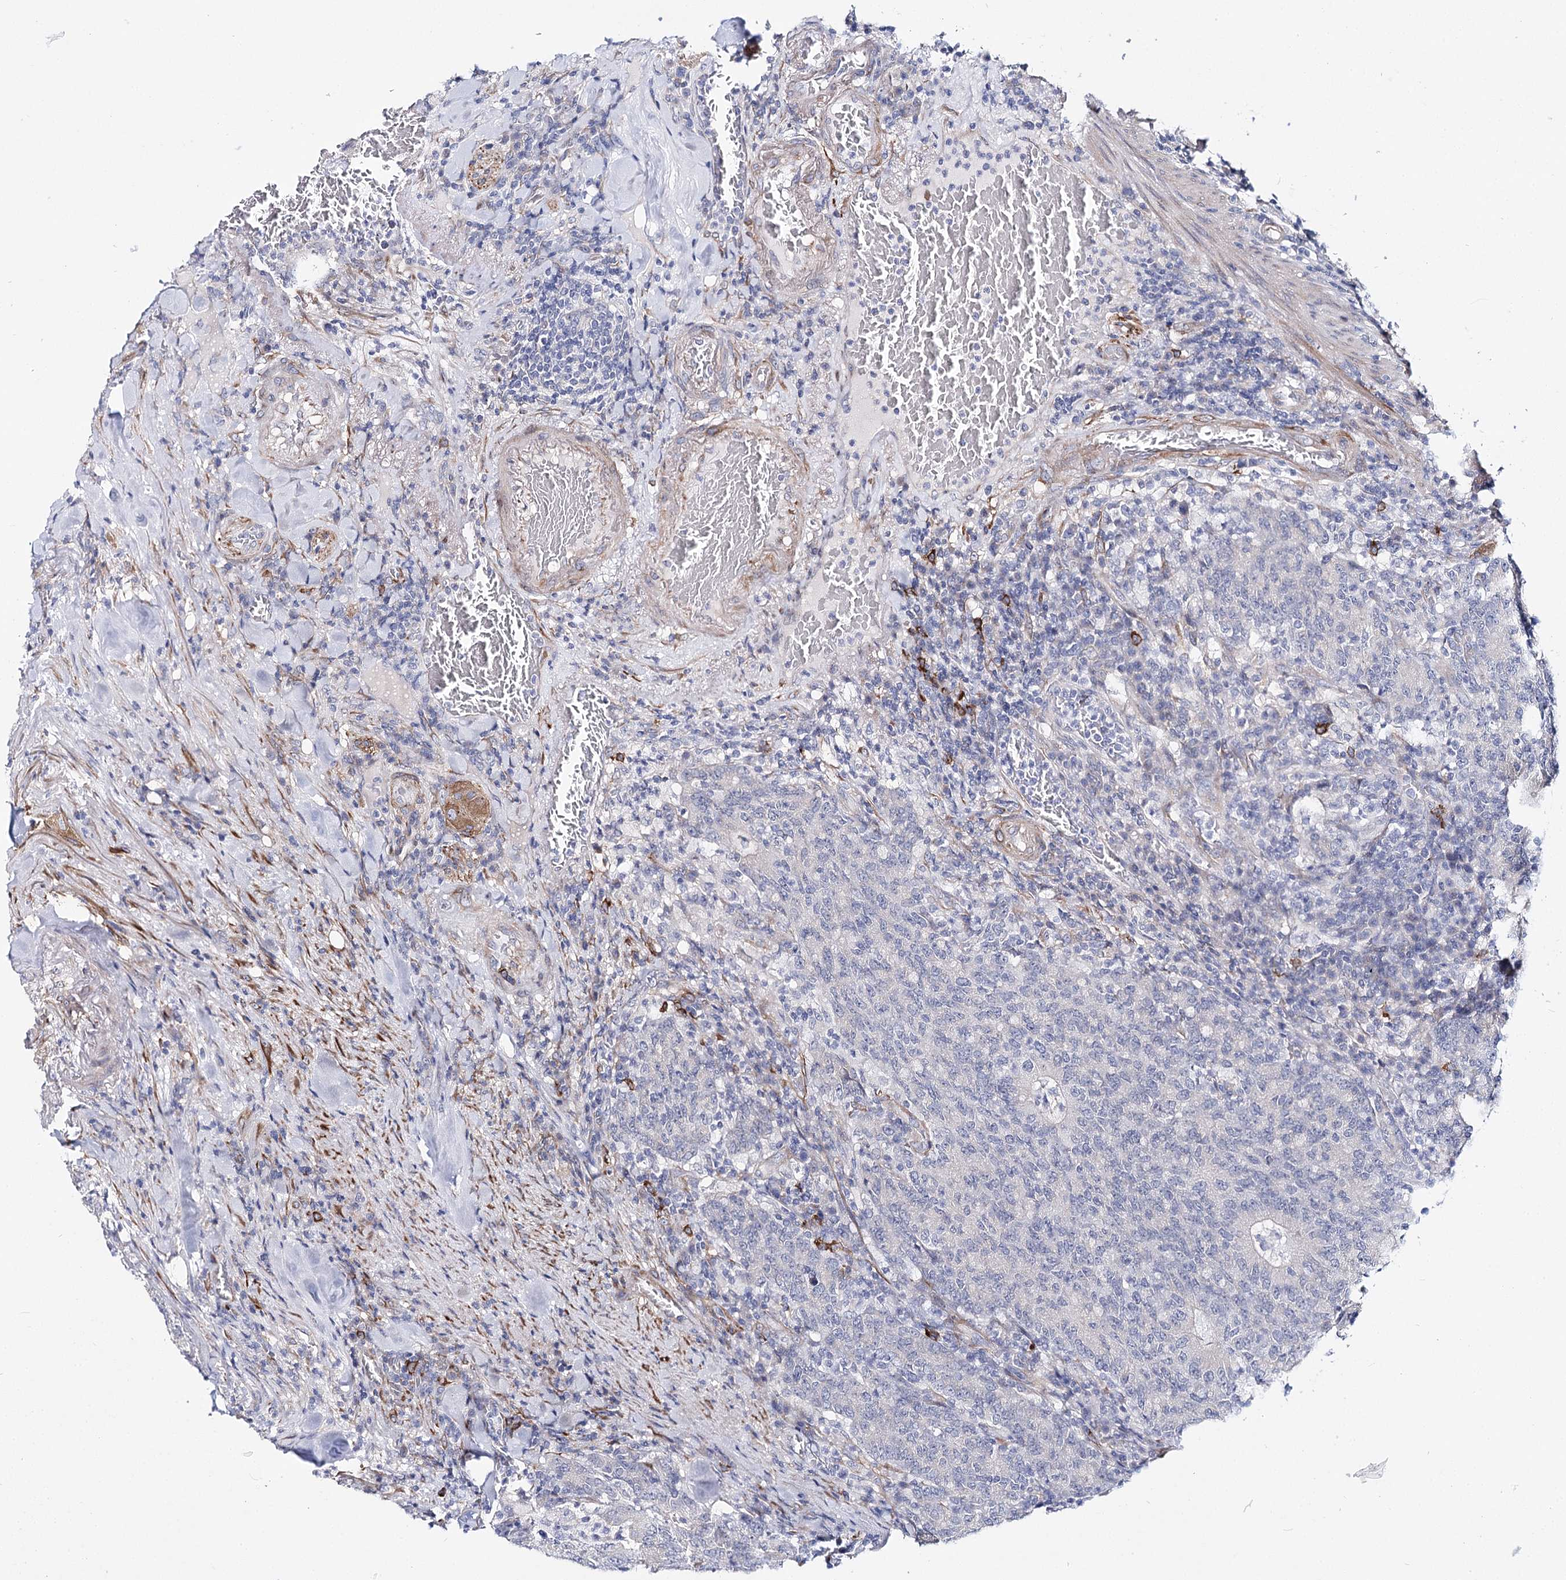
{"staining": {"intensity": "negative", "quantity": "none", "location": "none"}, "tissue": "colorectal cancer", "cell_type": "Tumor cells", "image_type": "cancer", "snomed": [{"axis": "morphology", "description": "Normal tissue, NOS"}, {"axis": "morphology", "description": "Adenocarcinoma, NOS"}, {"axis": "topography", "description": "Colon"}], "caption": "A high-resolution image shows immunohistochemistry staining of colorectal cancer, which displays no significant expression in tumor cells. (DAB (3,3'-diaminobenzidine) IHC visualized using brightfield microscopy, high magnification).", "gene": "TEX12", "patient": {"sex": "female", "age": 75}}